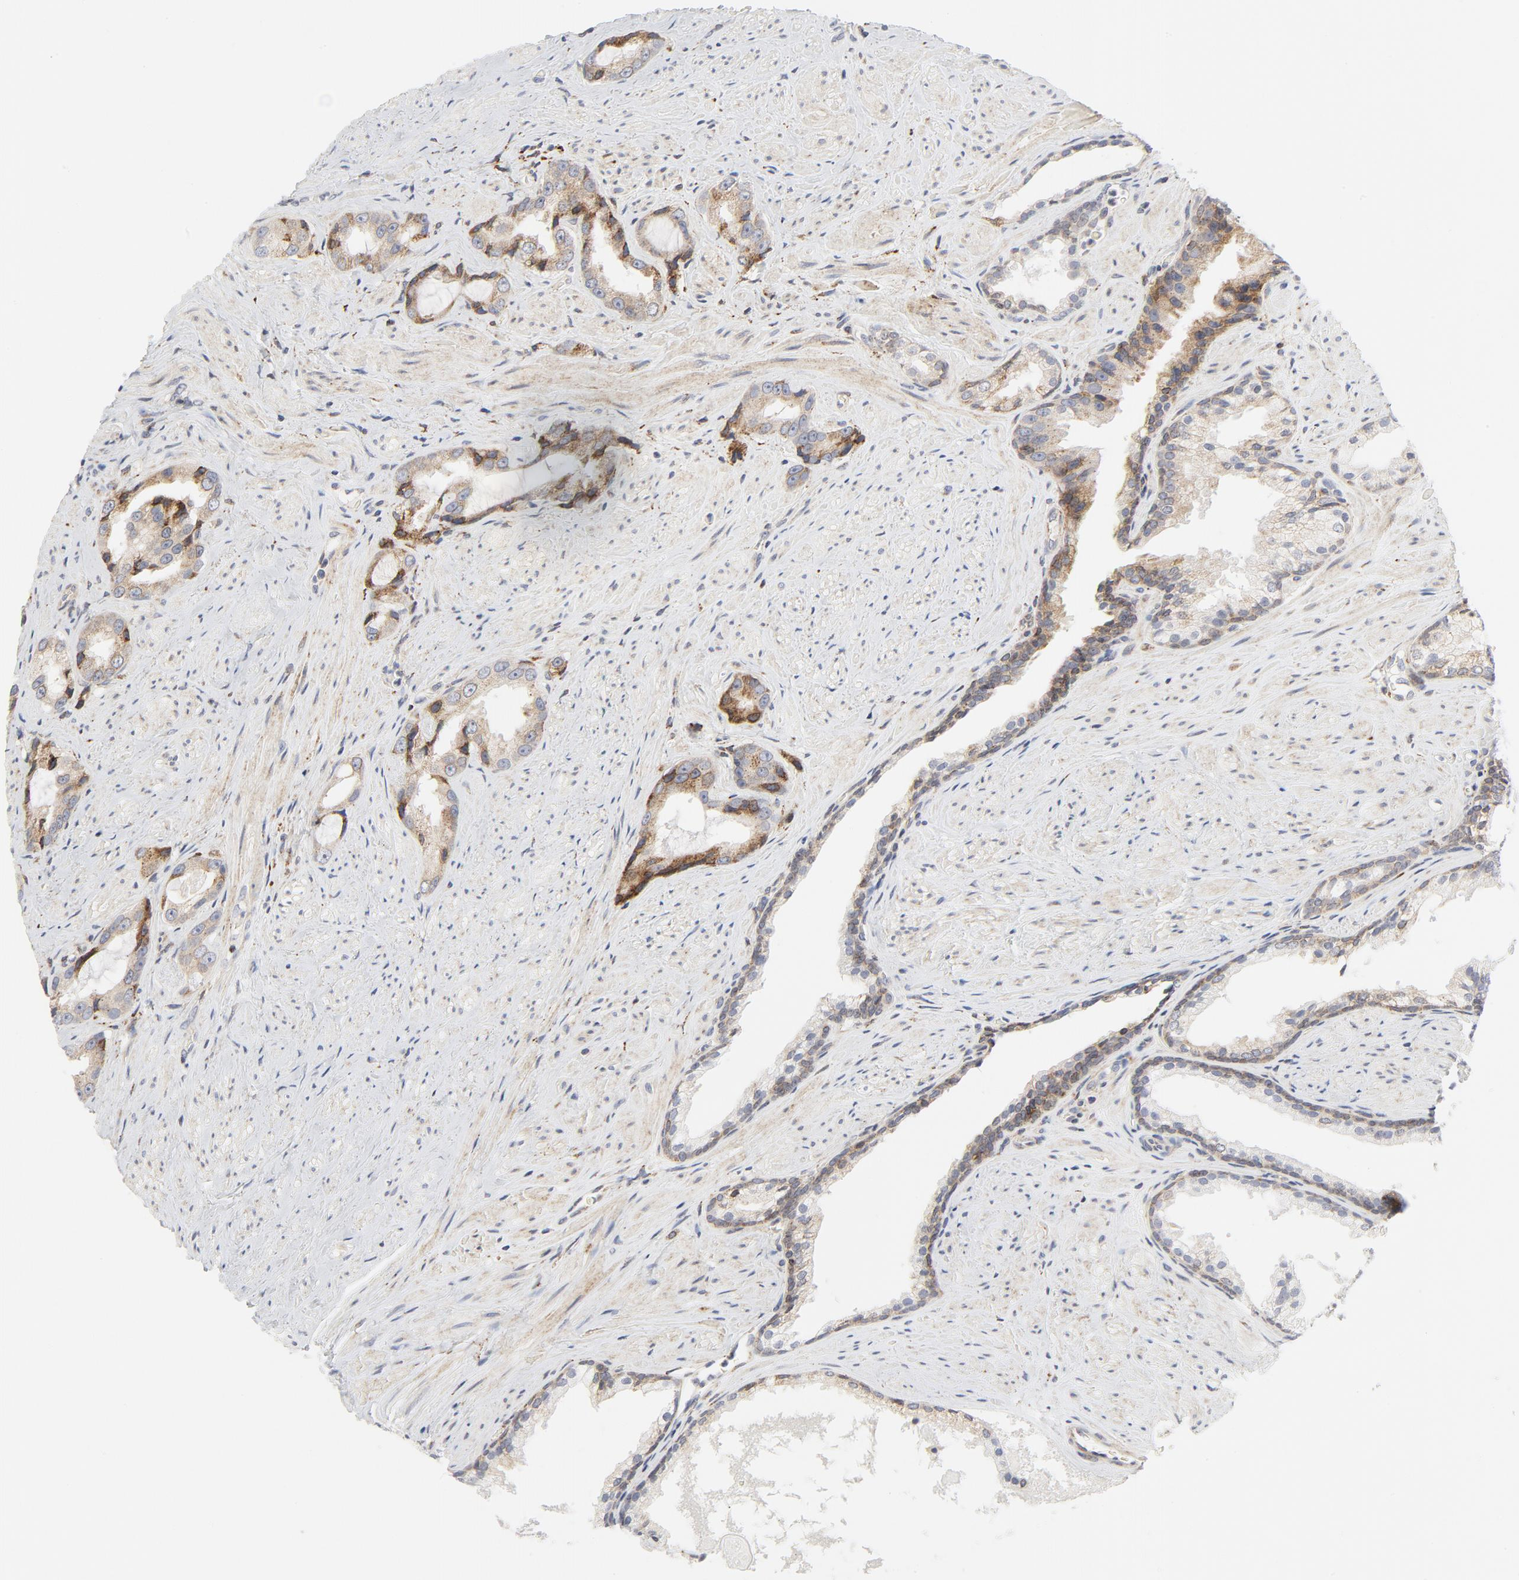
{"staining": {"intensity": "moderate", "quantity": "25%-75%", "location": "cytoplasmic/membranous"}, "tissue": "prostate cancer", "cell_type": "Tumor cells", "image_type": "cancer", "snomed": [{"axis": "morphology", "description": "Adenocarcinoma, Medium grade"}, {"axis": "topography", "description": "Prostate"}], "caption": "This is a photomicrograph of immunohistochemistry (IHC) staining of medium-grade adenocarcinoma (prostate), which shows moderate expression in the cytoplasmic/membranous of tumor cells.", "gene": "LRP6", "patient": {"sex": "male", "age": 60}}